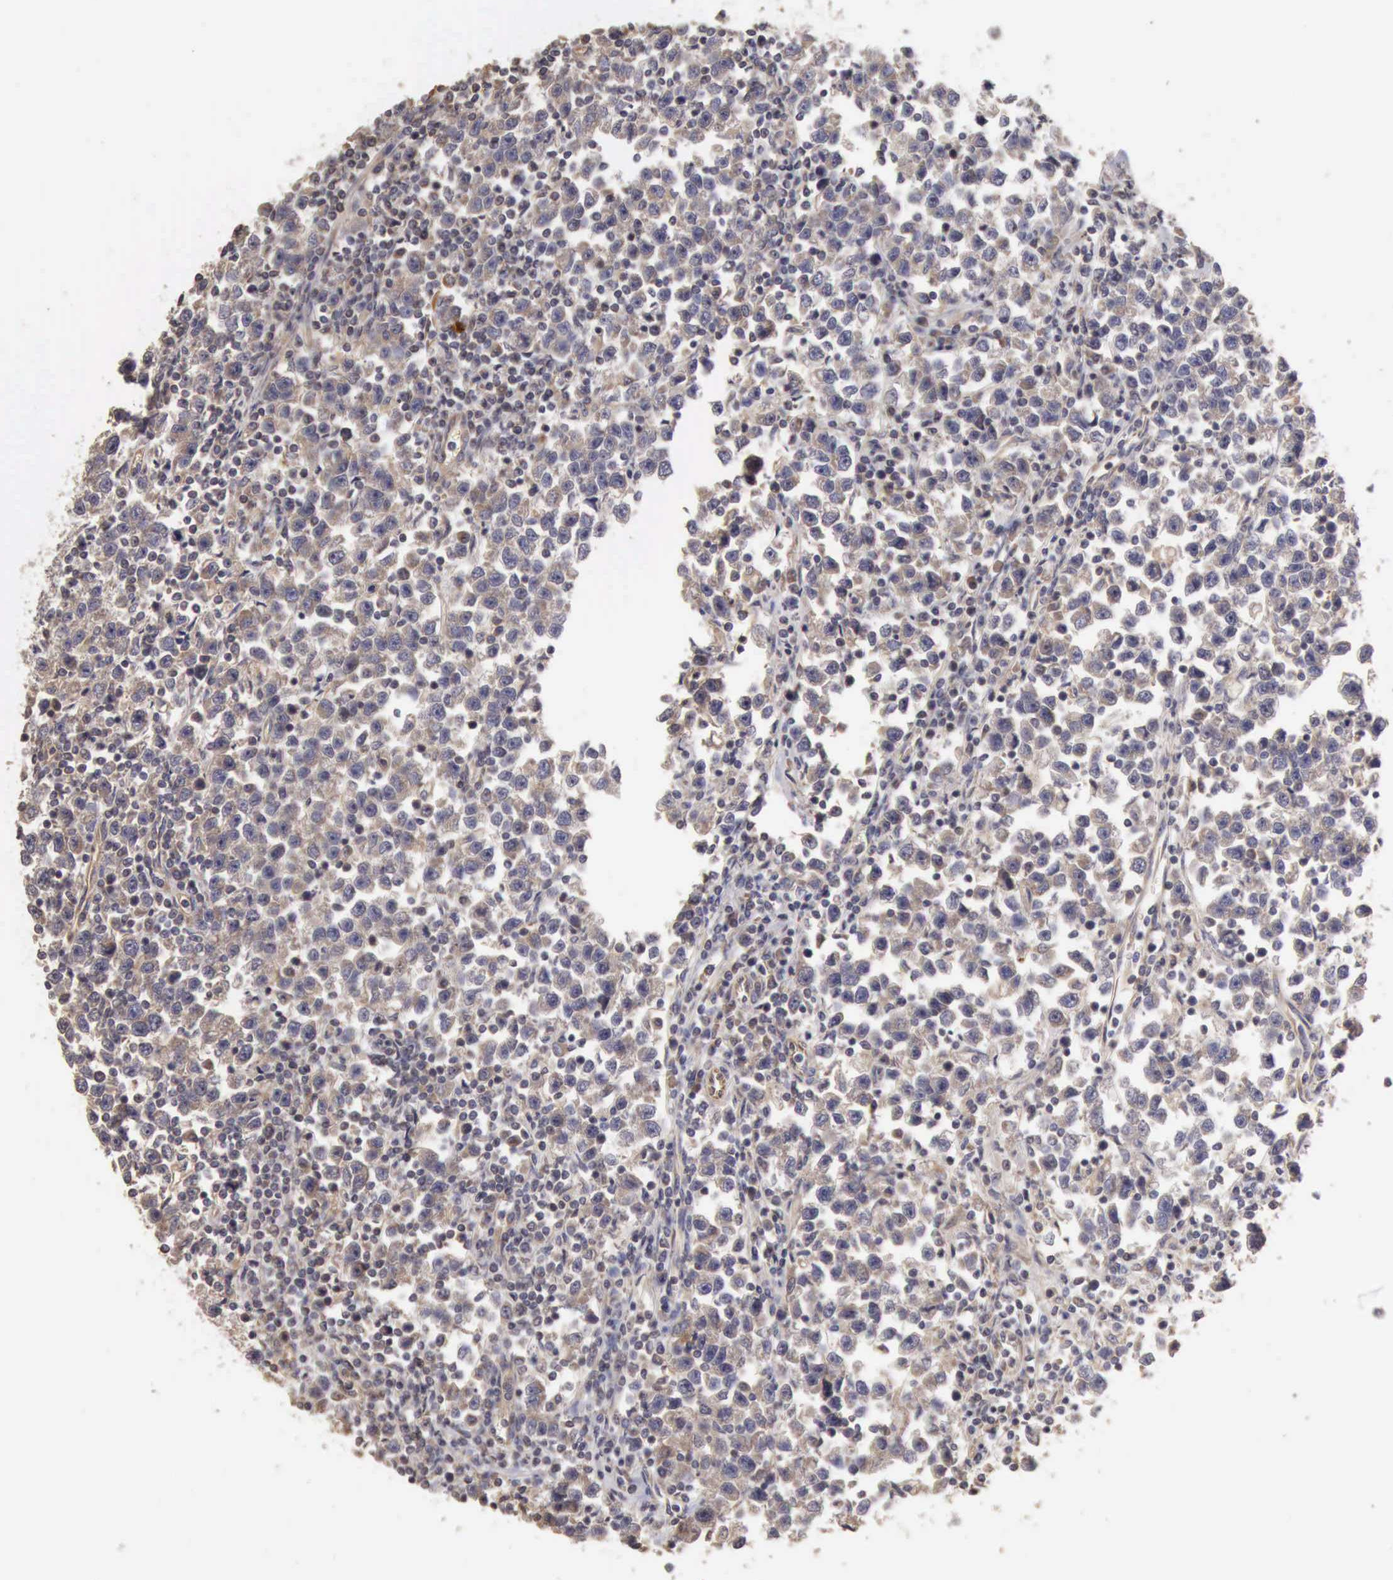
{"staining": {"intensity": "negative", "quantity": "none", "location": "none"}, "tissue": "testis cancer", "cell_type": "Tumor cells", "image_type": "cancer", "snomed": [{"axis": "morphology", "description": "Seminoma, NOS"}, {"axis": "topography", "description": "Testis"}], "caption": "High power microscopy histopathology image of an immunohistochemistry (IHC) image of testis cancer, revealing no significant staining in tumor cells.", "gene": "BMX", "patient": {"sex": "male", "age": 43}}